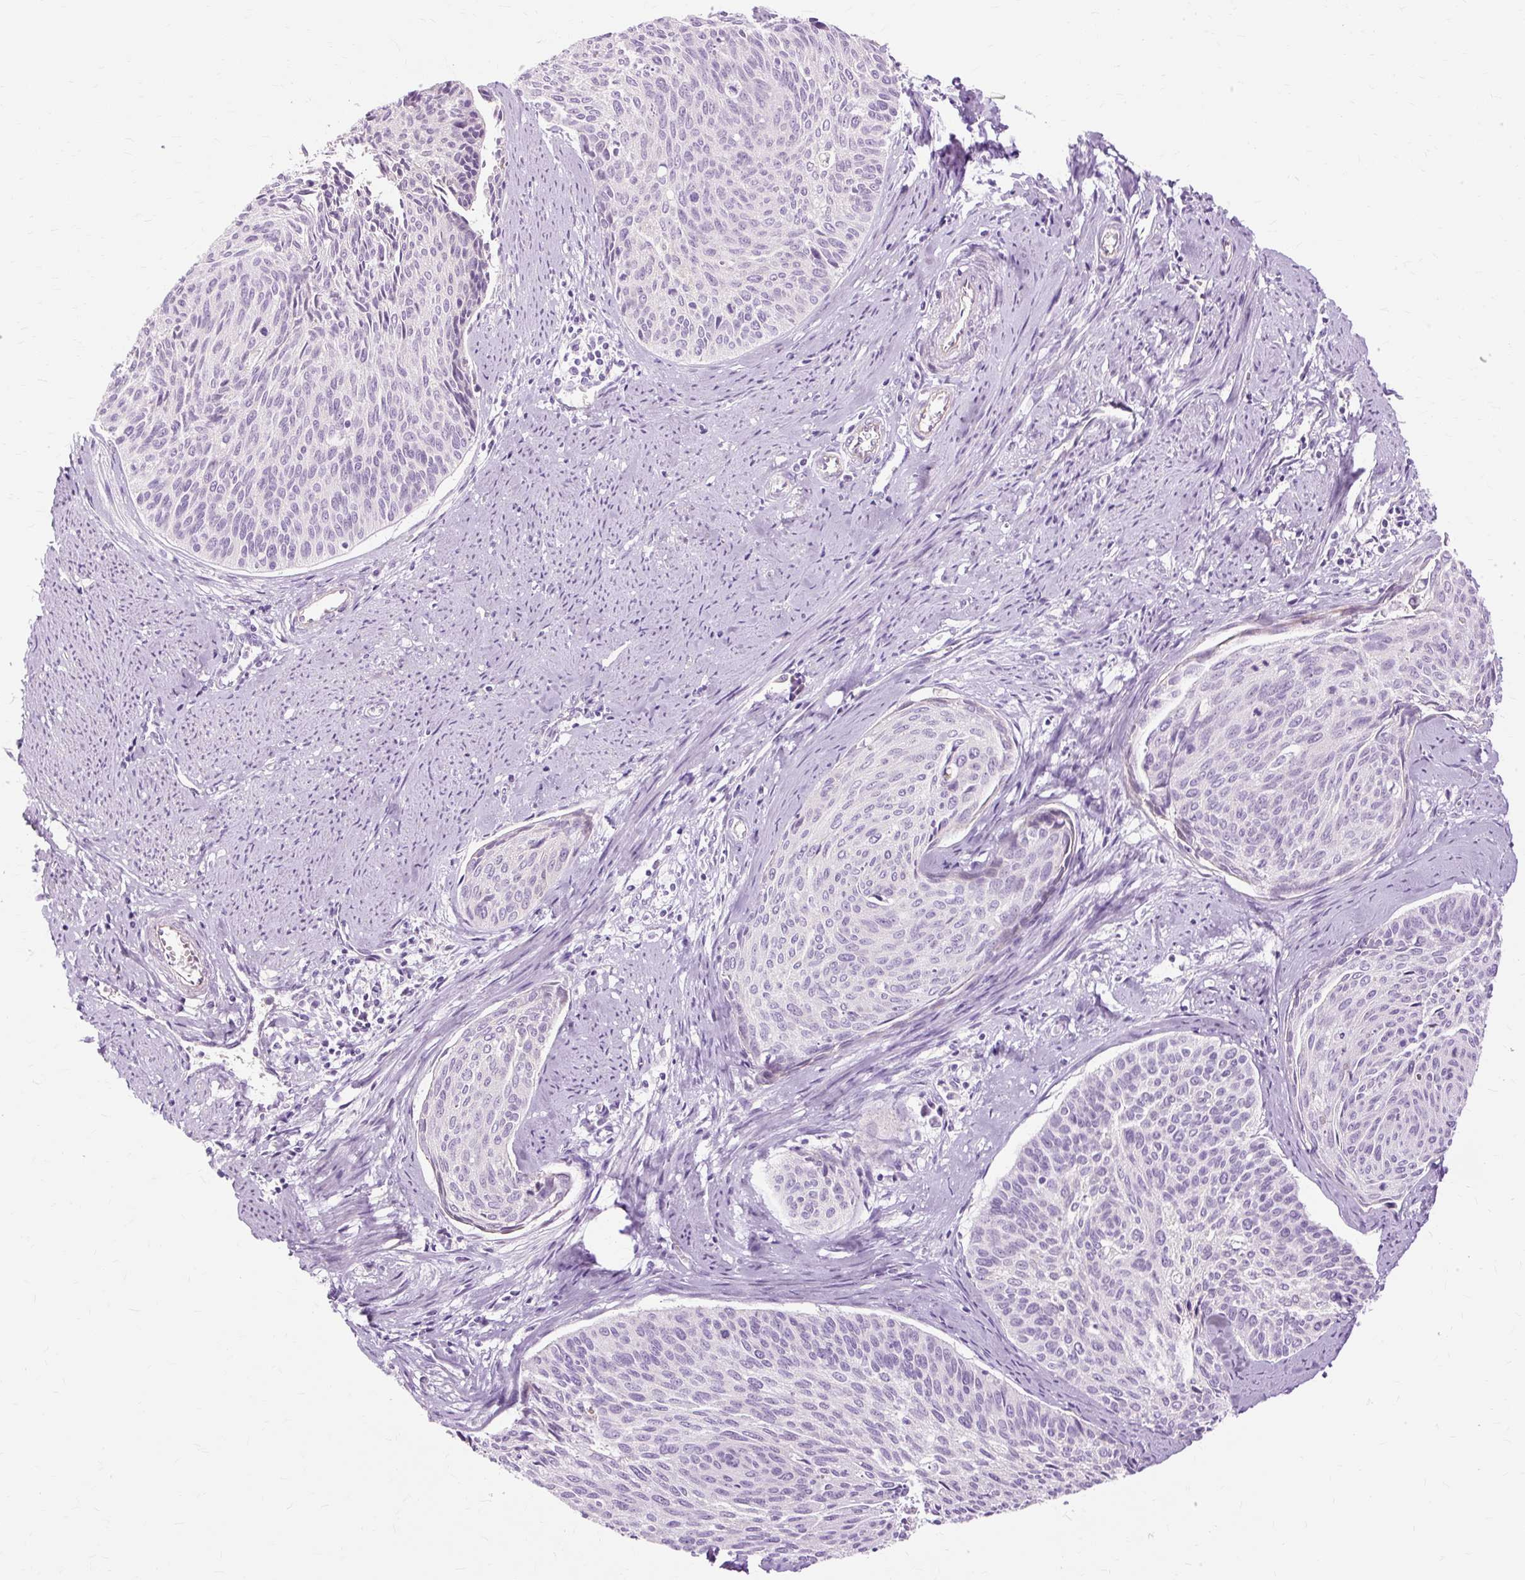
{"staining": {"intensity": "negative", "quantity": "none", "location": "none"}, "tissue": "cervical cancer", "cell_type": "Tumor cells", "image_type": "cancer", "snomed": [{"axis": "morphology", "description": "Squamous cell carcinoma, NOS"}, {"axis": "topography", "description": "Cervix"}], "caption": "IHC histopathology image of human cervical squamous cell carcinoma stained for a protein (brown), which reveals no staining in tumor cells.", "gene": "DCTN4", "patient": {"sex": "female", "age": 55}}